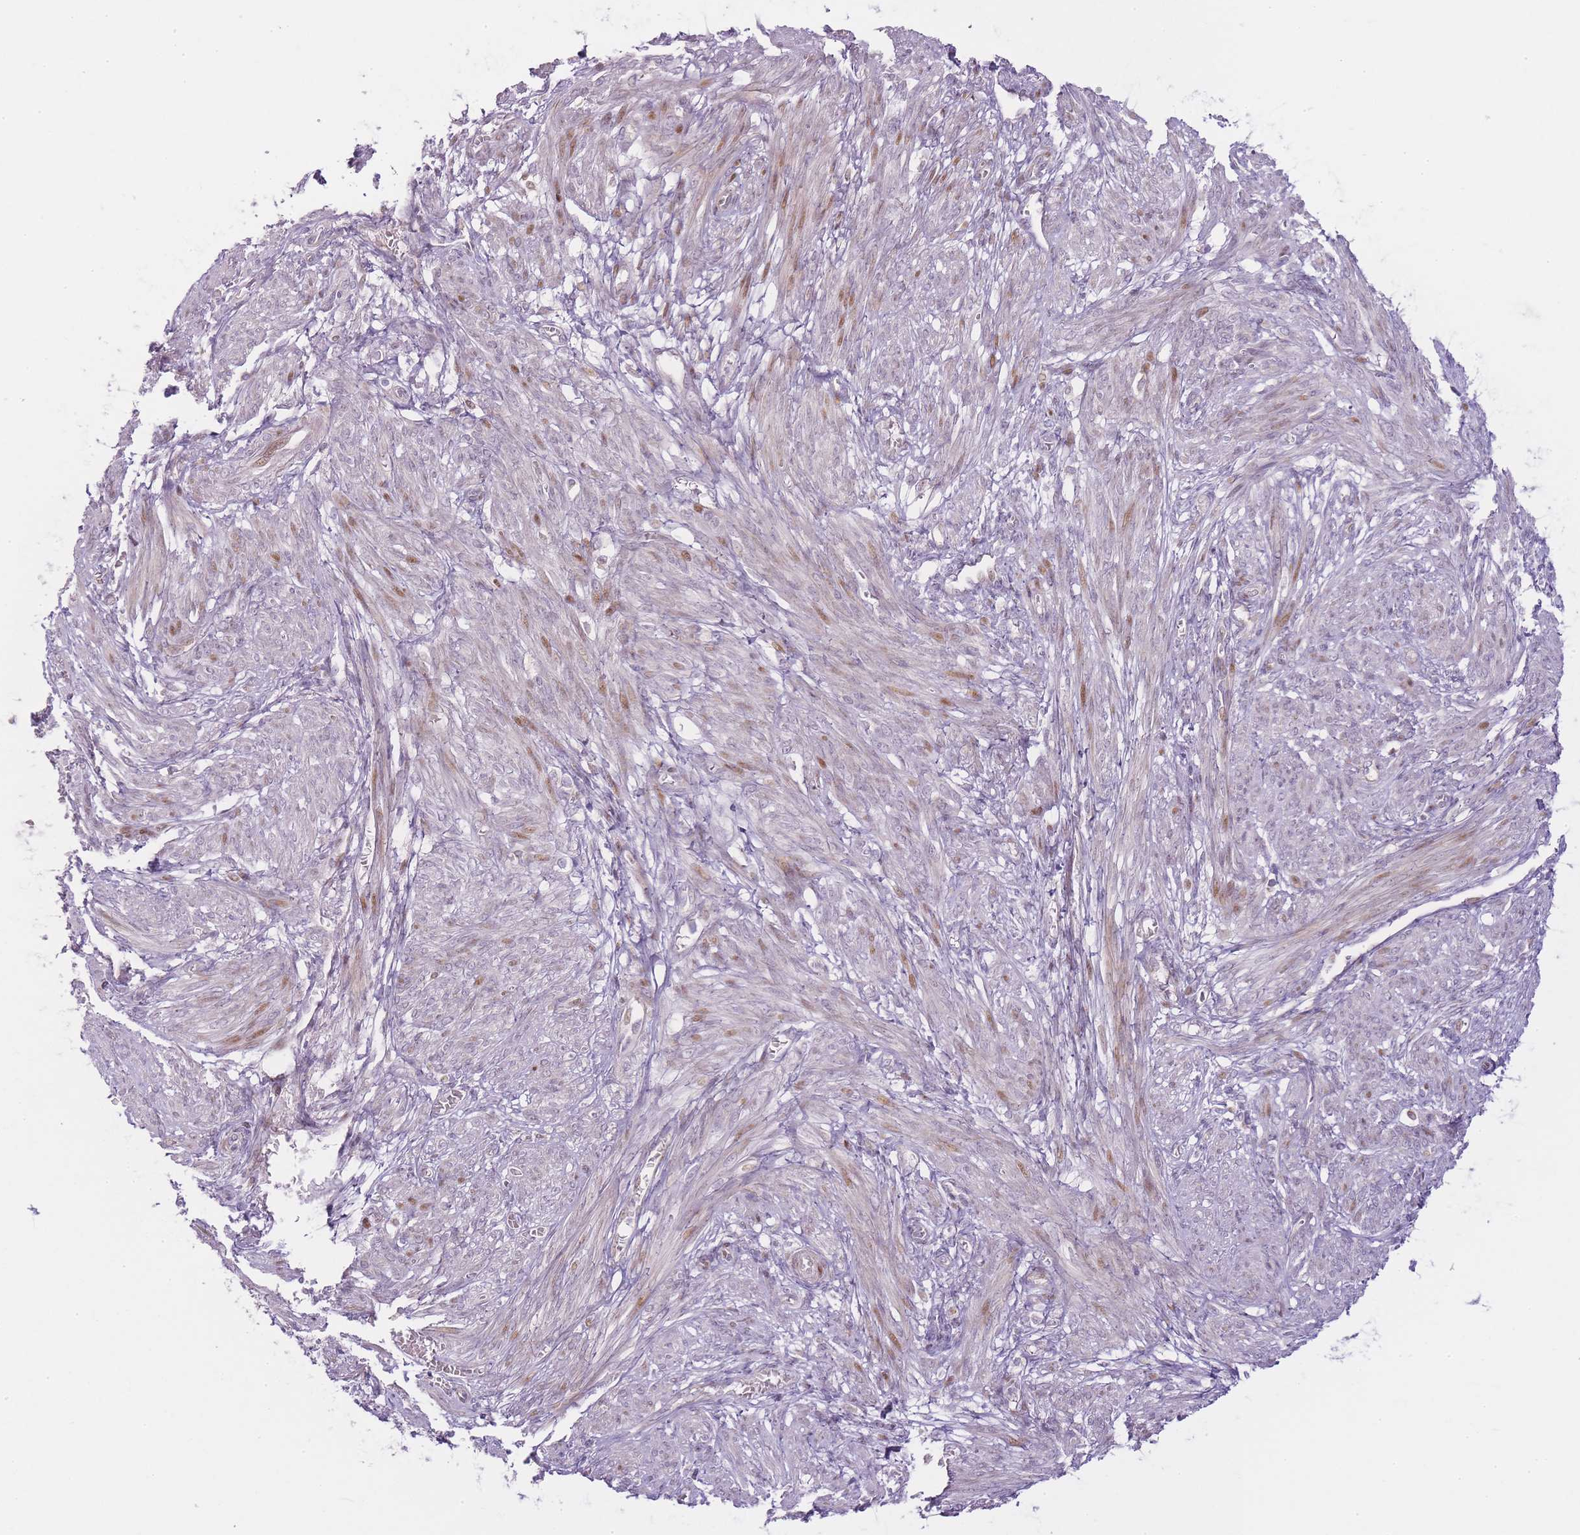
{"staining": {"intensity": "moderate", "quantity": "<25%", "location": "nuclear"}, "tissue": "smooth muscle", "cell_type": "Smooth muscle cells", "image_type": "normal", "snomed": [{"axis": "morphology", "description": "Normal tissue, NOS"}, {"axis": "topography", "description": "Smooth muscle"}], "caption": "Immunohistochemical staining of unremarkable human smooth muscle displays <25% levels of moderate nuclear protein expression in approximately <25% of smooth muscle cells. Nuclei are stained in blue.", "gene": "OGG1", "patient": {"sex": "female", "age": 39}}